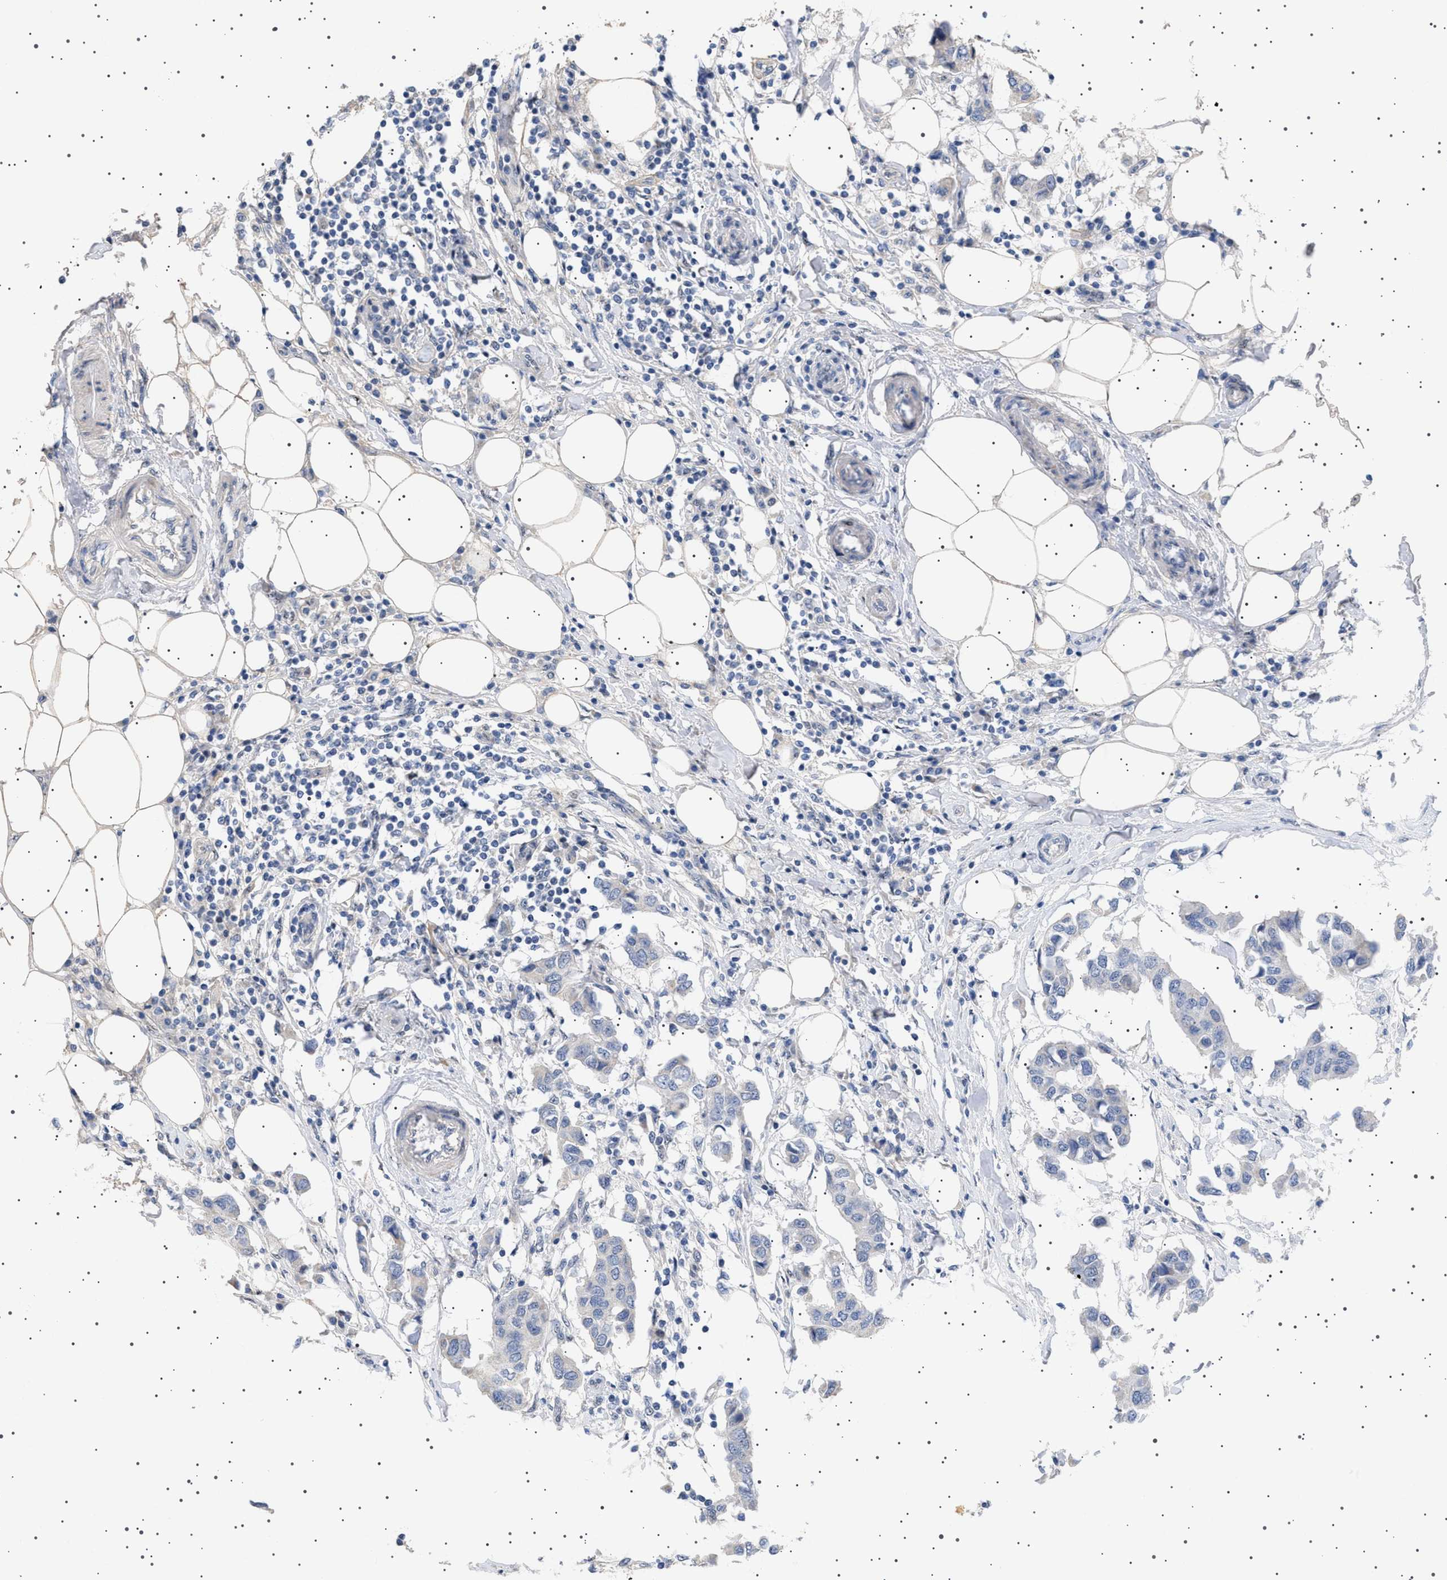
{"staining": {"intensity": "negative", "quantity": "none", "location": "none"}, "tissue": "breast cancer", "cell_type": "Tumor cells", "image_type": "cancer", "snomed": [{"axis": "morphology", "description": "Duct carcinoma"}, {"axis": "topography", "description": "Breast"}], "caption": "Infiltrating ductal carcinoma (breast) was stained to show a protein in brown. There is no significant positivity in tumor cells. (DAB immunohistochemistry (IHC) visualized using brightfield microscopy, high magnification).", "gene": "HTR1A", "patient": {"sex": "female", "age": 80}}